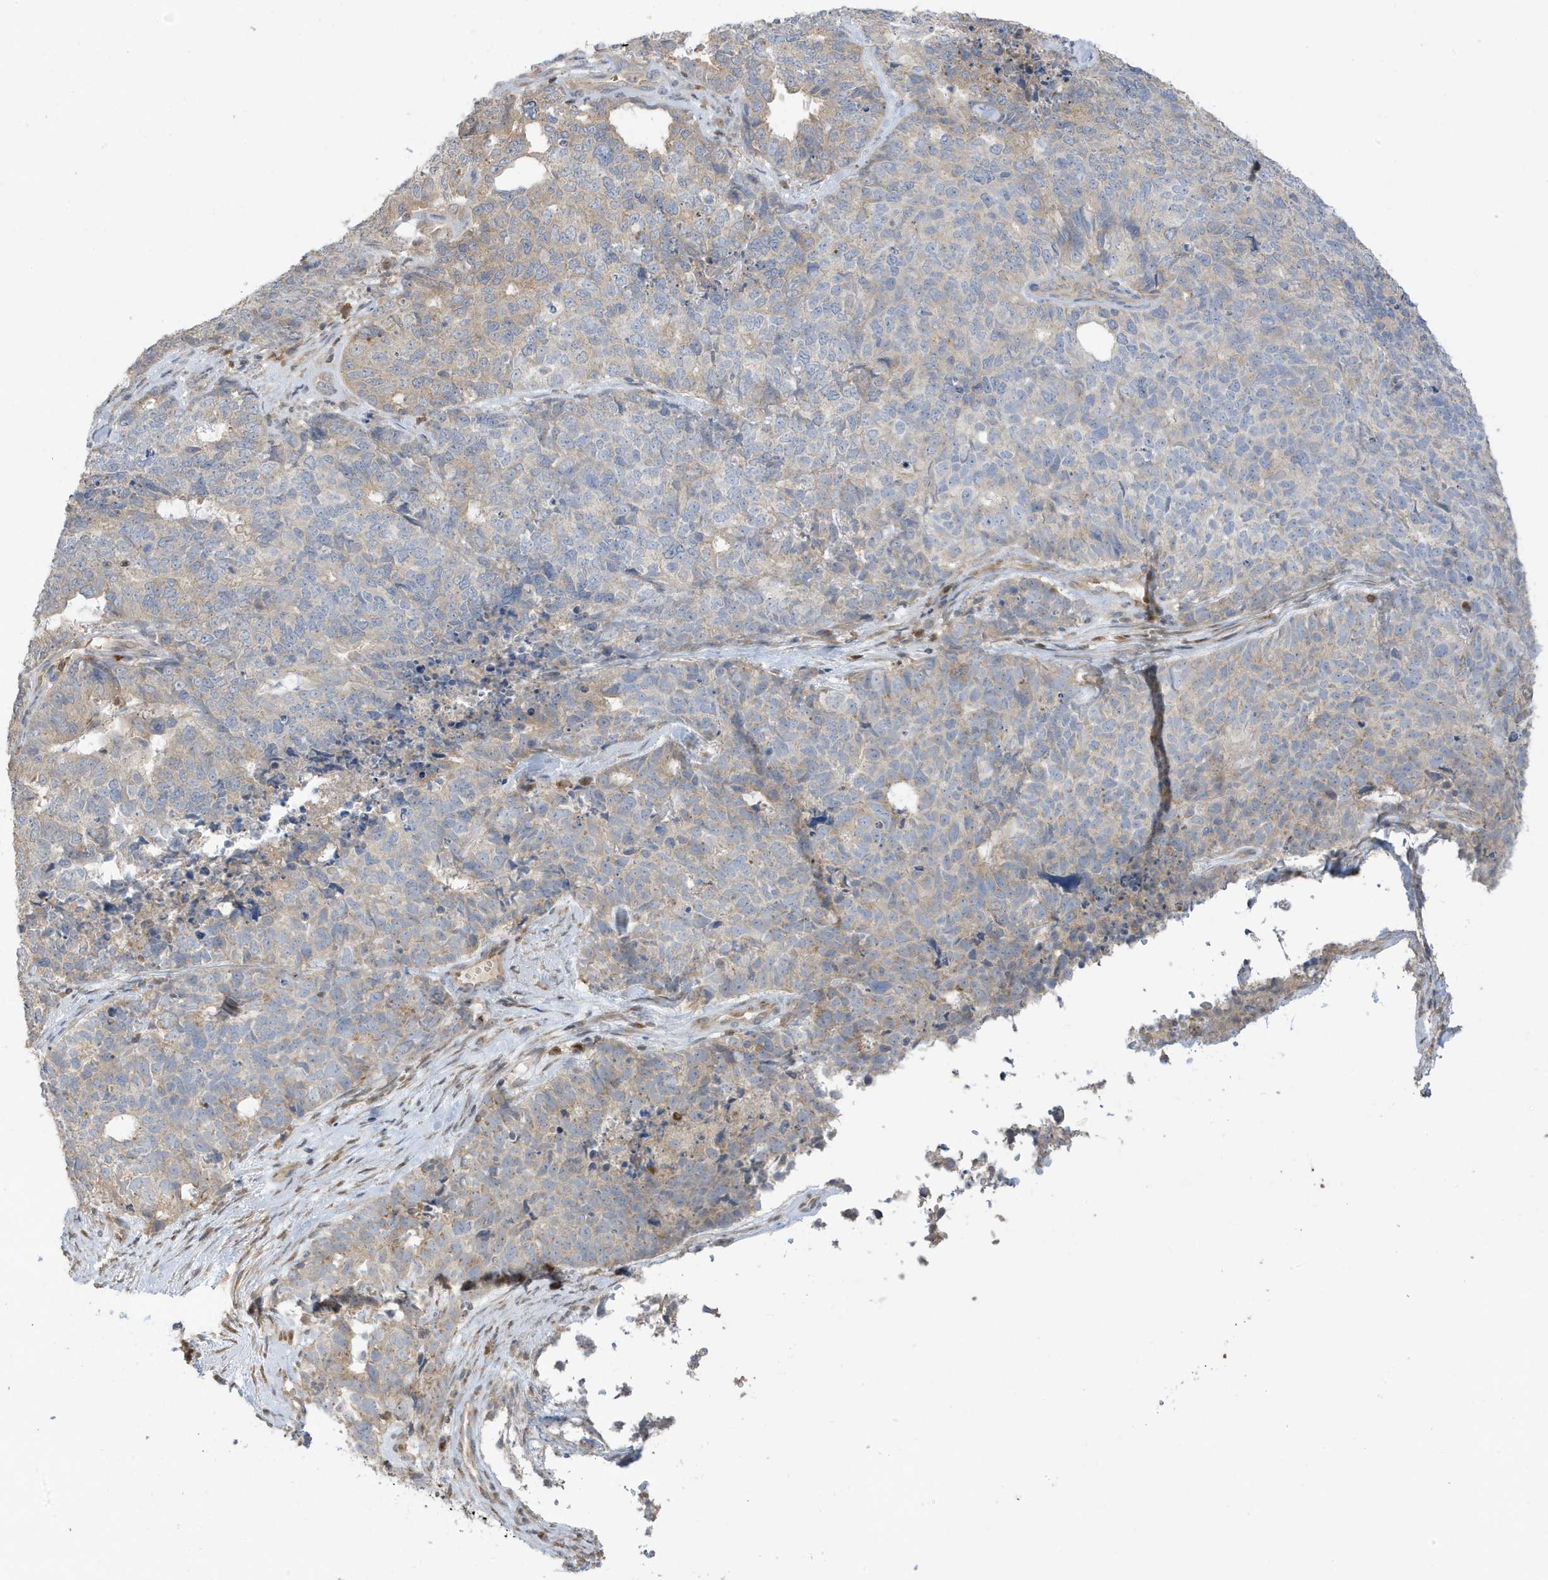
{"staining": {"intensity": "weak", "quantity": "<25%", "location": "cytoplasmic/membranous"}, "tissue": "cervical cancer", "cell_type": "Tumor cells", "image_type": "cancer", "snomed": [{"axis": "morphology", "description": "Squamous cell carcinoma, NOS"}, {"axis": "topography", "description": "Cervix"}], "caption": "Tumor cells show no significant positivity in squamous cell carcinoma (cervical). (Stains: DAB (3,3'-diaminobenzidine) immunohistochemistry (IHC) with hematoxylin counter stain, Microscopy: brightfield microscopy at high magnification).", "gene": "TAB3", "patient": {"sex": "female", "age": 63}}